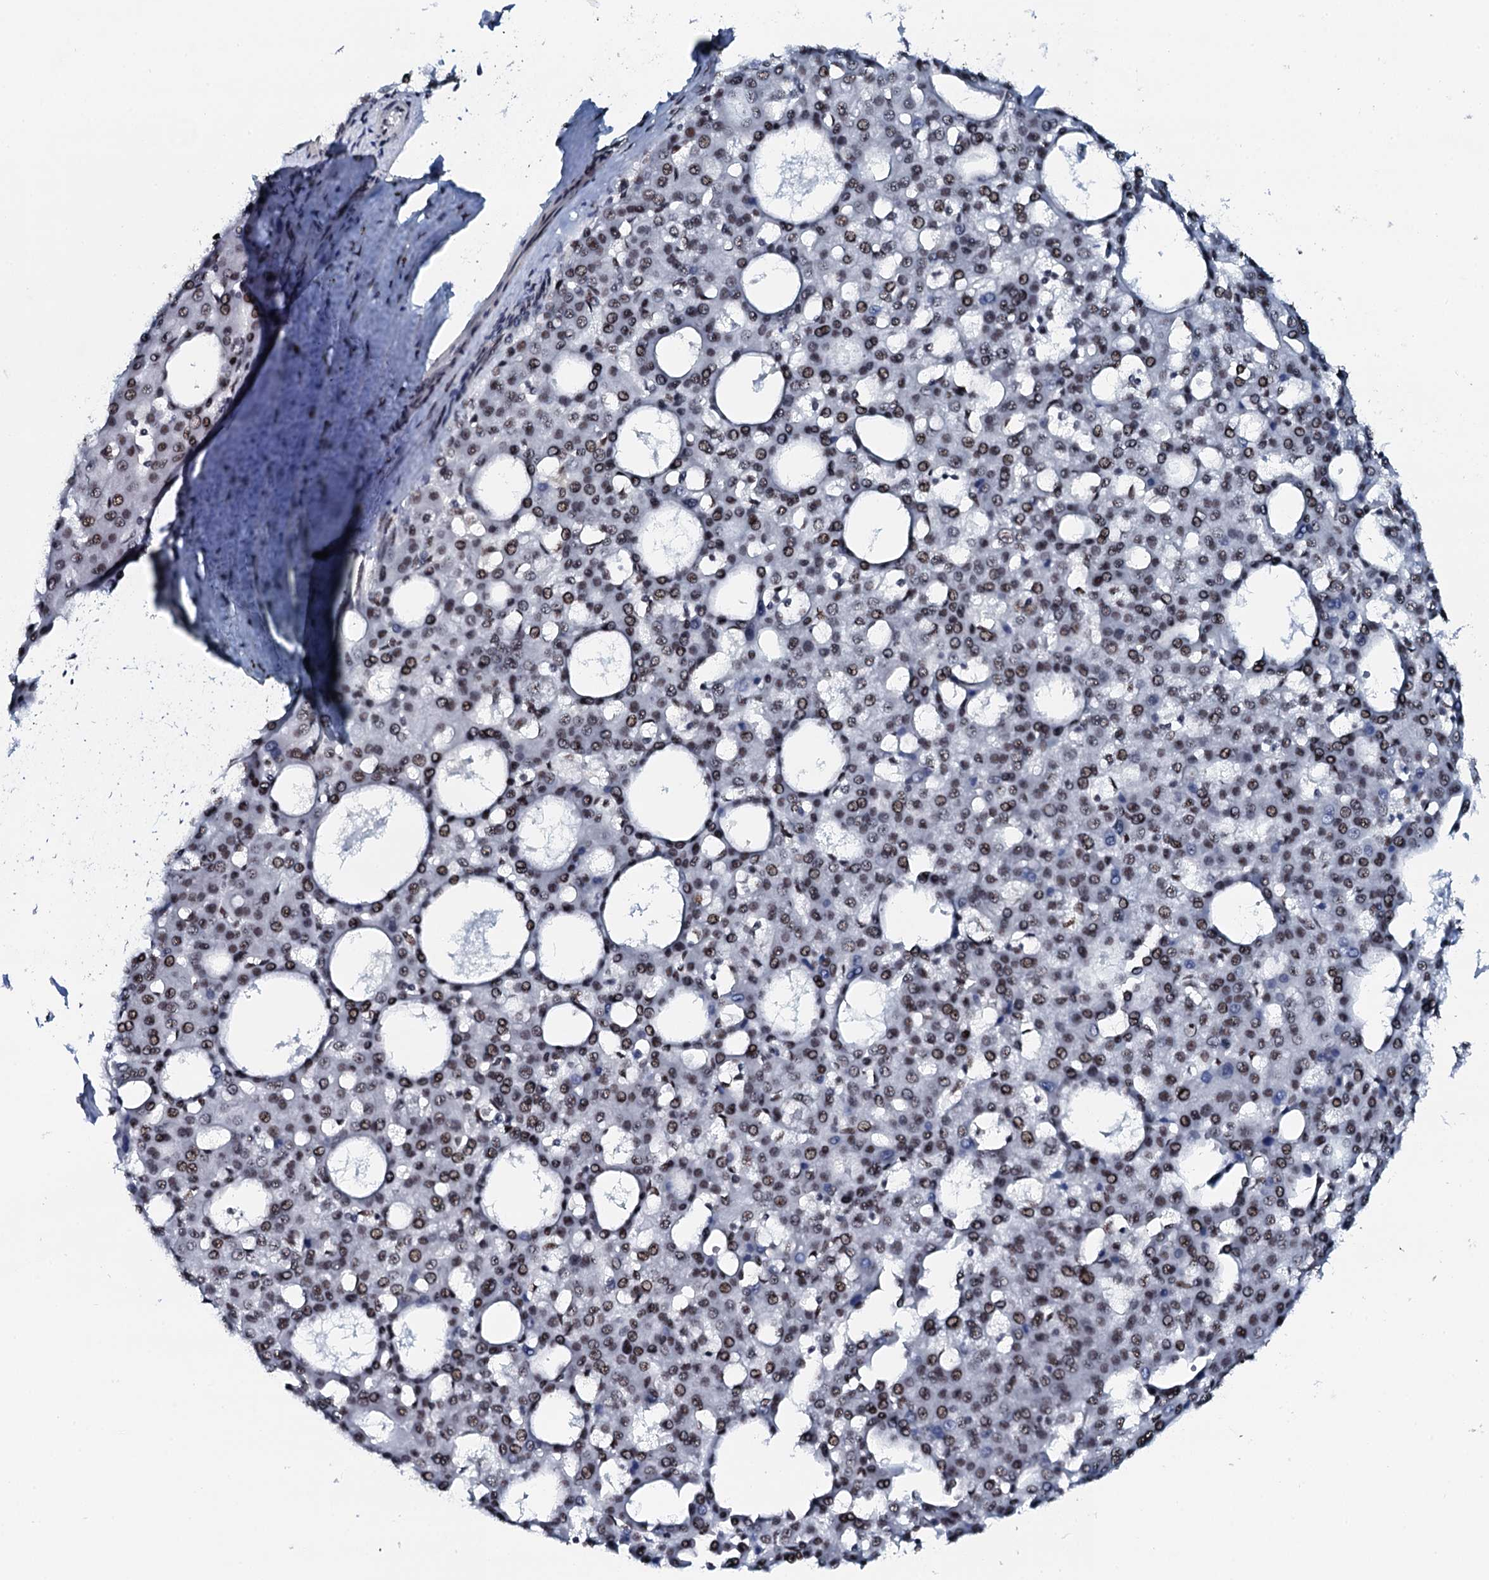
{"staining": {"intensity": "moderate", "quantity": ">75%", "location": "nuclear"}, "tissue": "liver cancer", "cell_type": "Tumor cells", "image_type": "cancer", "snomed": [{"axis": "morphology", "description": "Carcinoma, Hepatocellular, NOS"}, {"axis": "topography", "description": "Liver"}], "caption": "Human hepatocellular carcinoma (liver) stained with a protein marker reveals moderate staining in tumor cells.", "gene": "NKAPD1", "patient": {"sex": "male", "age": 47}}